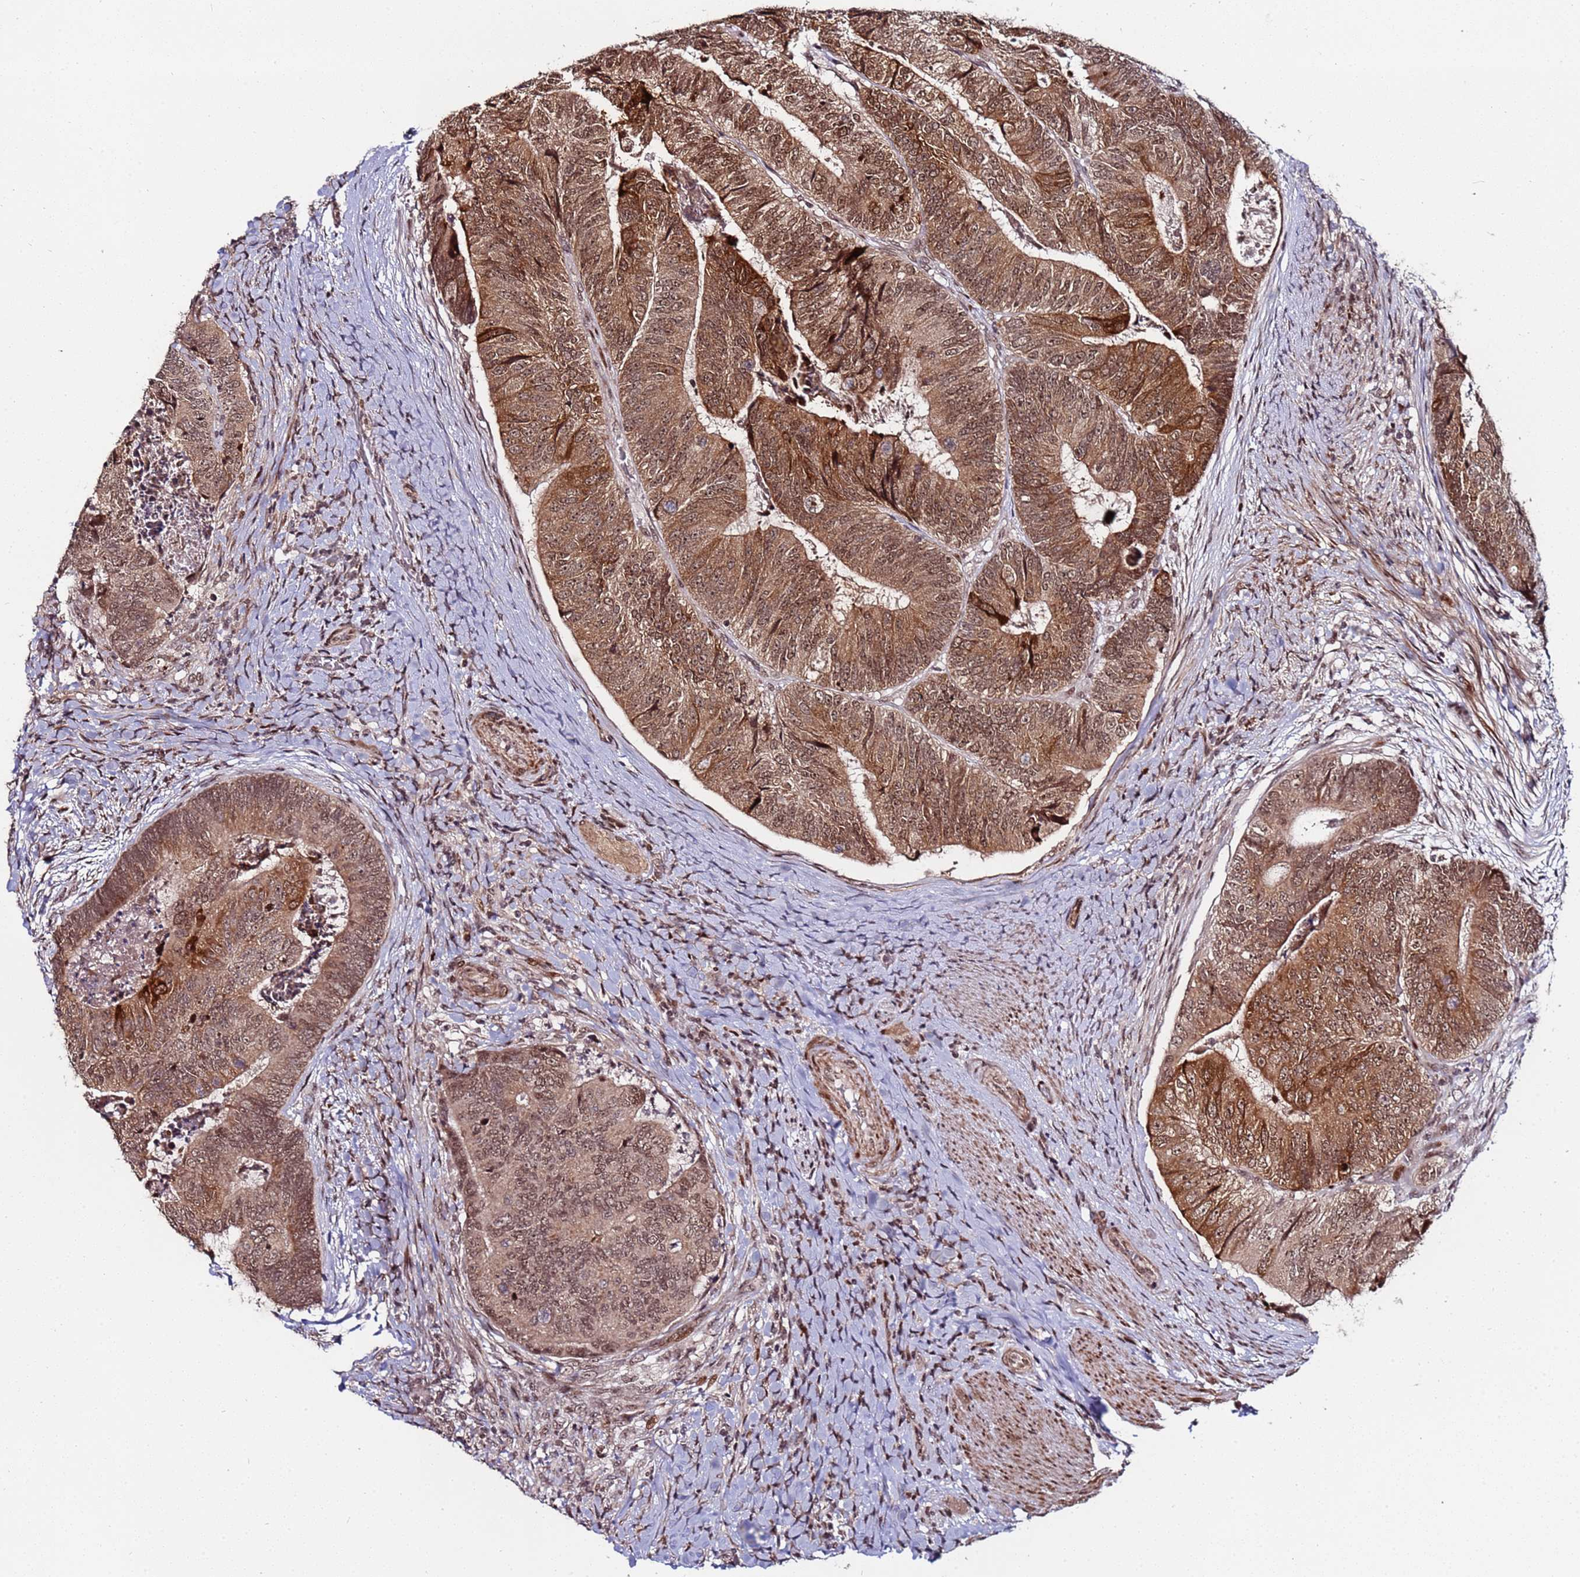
{"staining": {"intensity": "moderate", "quantity": ">75%", "location": "cytoplasmic/membranous,nuclear"}, "tissue": "colorectal cancer", "cell_type": "Tumor cells", "image_type": "cancer", "snomed": [{"axis": "morphology", "description": "Adenocarcinoma, NOS"}, {"axis": "topography", "description": "Colon"}], "caption": "Immunohistochemical staining of human colorectal adenocarcinoma displays medium levels of moderate cytoplasmic/membranous and nuclear protein positivity in approximately >75% of tumor cells. (brown staining indicates protein expression, while blue staining denotes nuclei).", "gene": "PPM1H", "patient": {"sex": "female", "age": 67}}